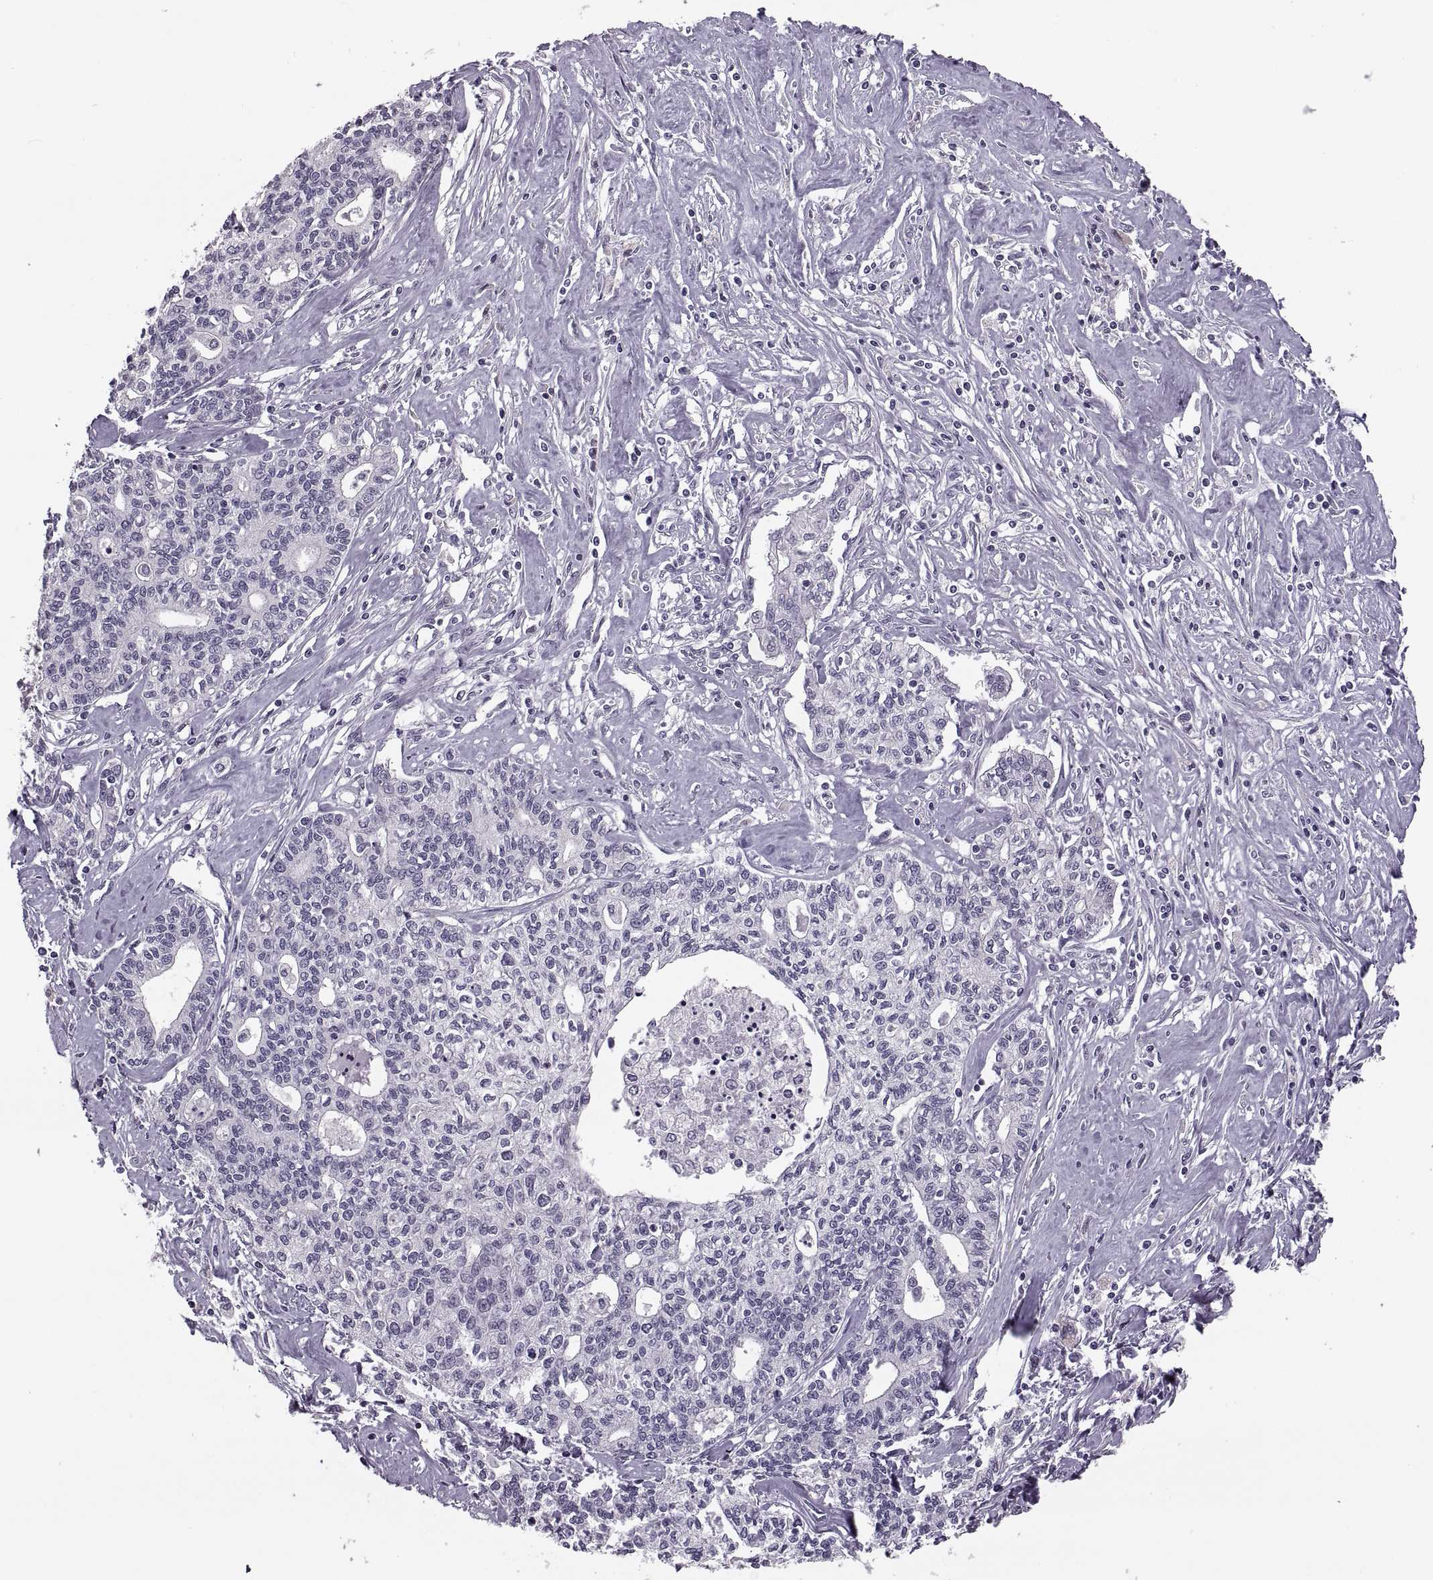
{"staining": {"intensity": "negative", "quantity": "none", "location": "none"}, "tissue": "liver cancer", "cell_type": "Tumor cells", "image_type": "cancer", "snomed": [{"axis": "morphology", "description": "Cholangiocarcinoma"}, {"axis": "topography", "description": "Liver"}], "caption": "Protein analysis of liver cancer (cholangiocarcinoma) exhibits no significant positivity in tumor cells.", "gene": "PAGE5", "patient": {"sex": "female", "age": 61}}